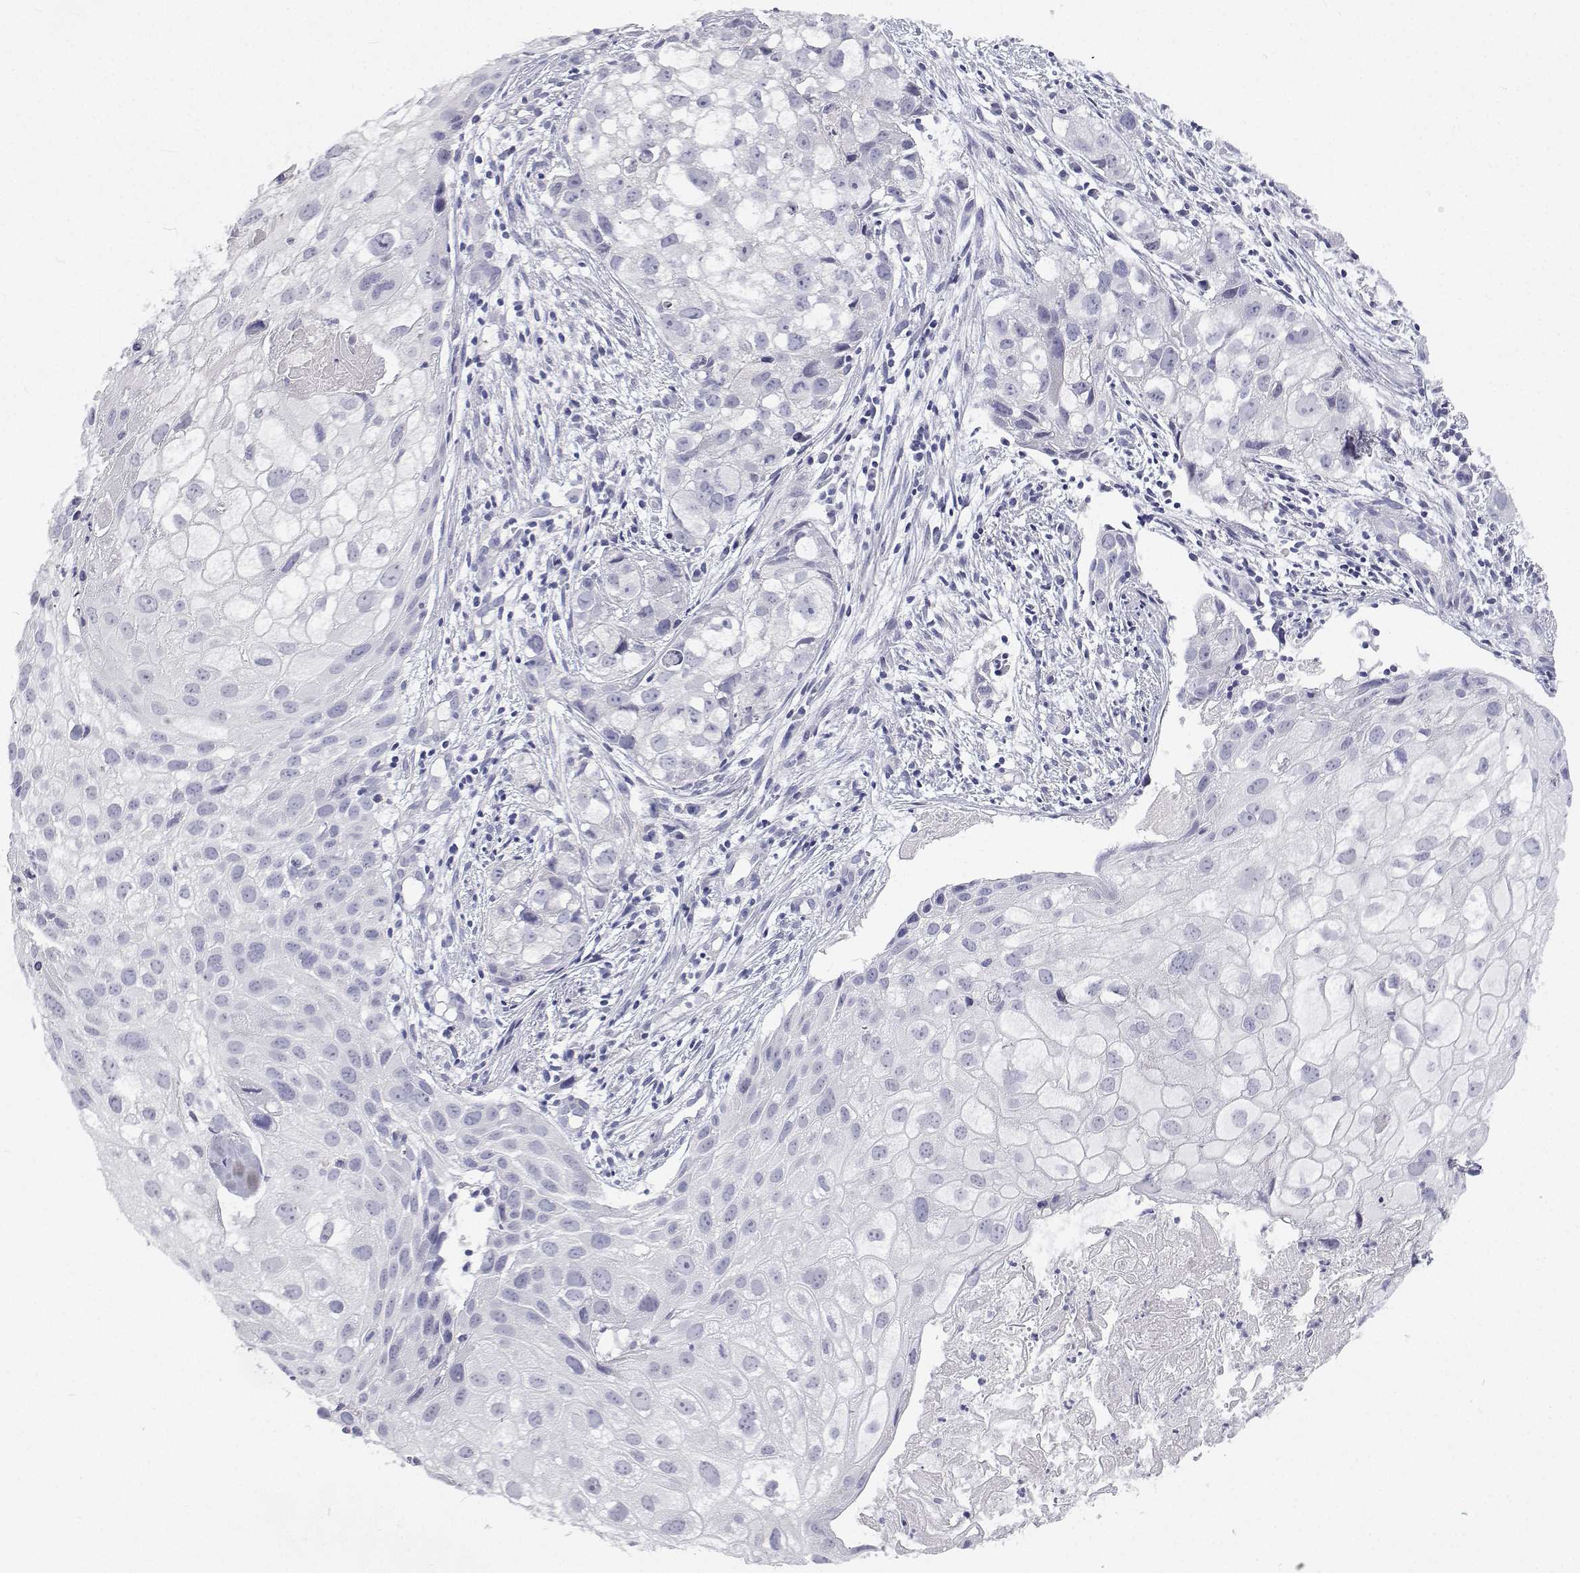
{"staining": {"intensity": "negative", "quantity": "none", "location": "none"}, "tissue": "cervical cancer", "cell_type": "Tumor cells", "image_type": "cancer", "snomed": [{"axis": "morphology", "description": "Squamous cell carcinoma, NOS"}, {"axis": "topography", "description": "Cervix"}], "caption": "Tumor cells show no significant positivity in cervical cancer.", "gene": "NCR2", "patient": {"sex": "female", "age": 53}}